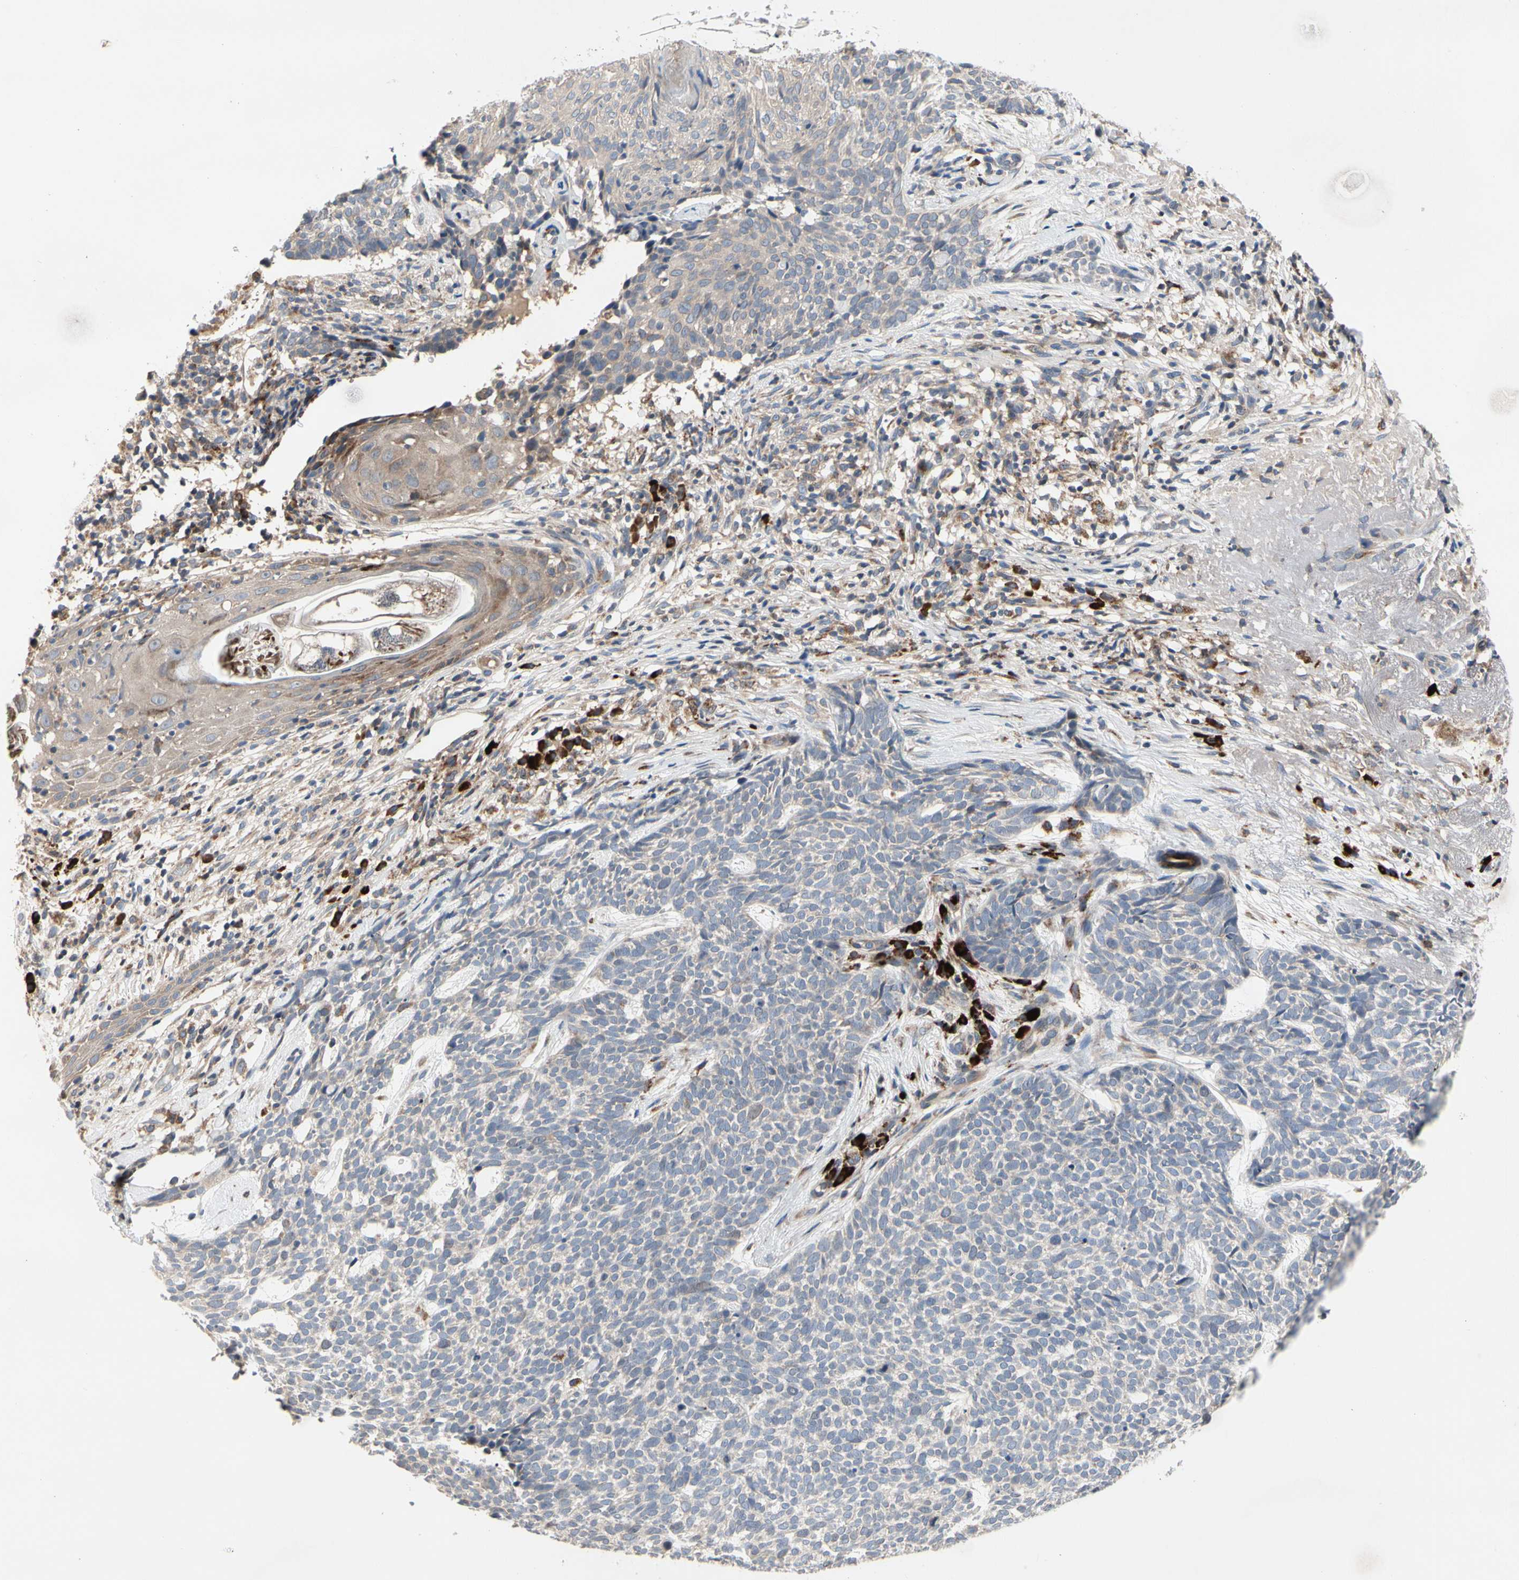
{"staining": {"intensity": "negative", "quantity": "none", "location": "none"}, "tissue": "skin cancer", "cell_type": "Tumor cells", "image_type": "cancer", "snomed": [{"axis": "morphology", "description": "Basal cell carcinoma"}, {"axis": "topography", "description": "Skin"}], "caption": "DAB immunohistochemical staining of human skin cancer (basal cell carcinoma) exhibits no significant staining in tumor cells.", "gene": "MMEL1", "patient": {"sex": "female", "age": 84}}